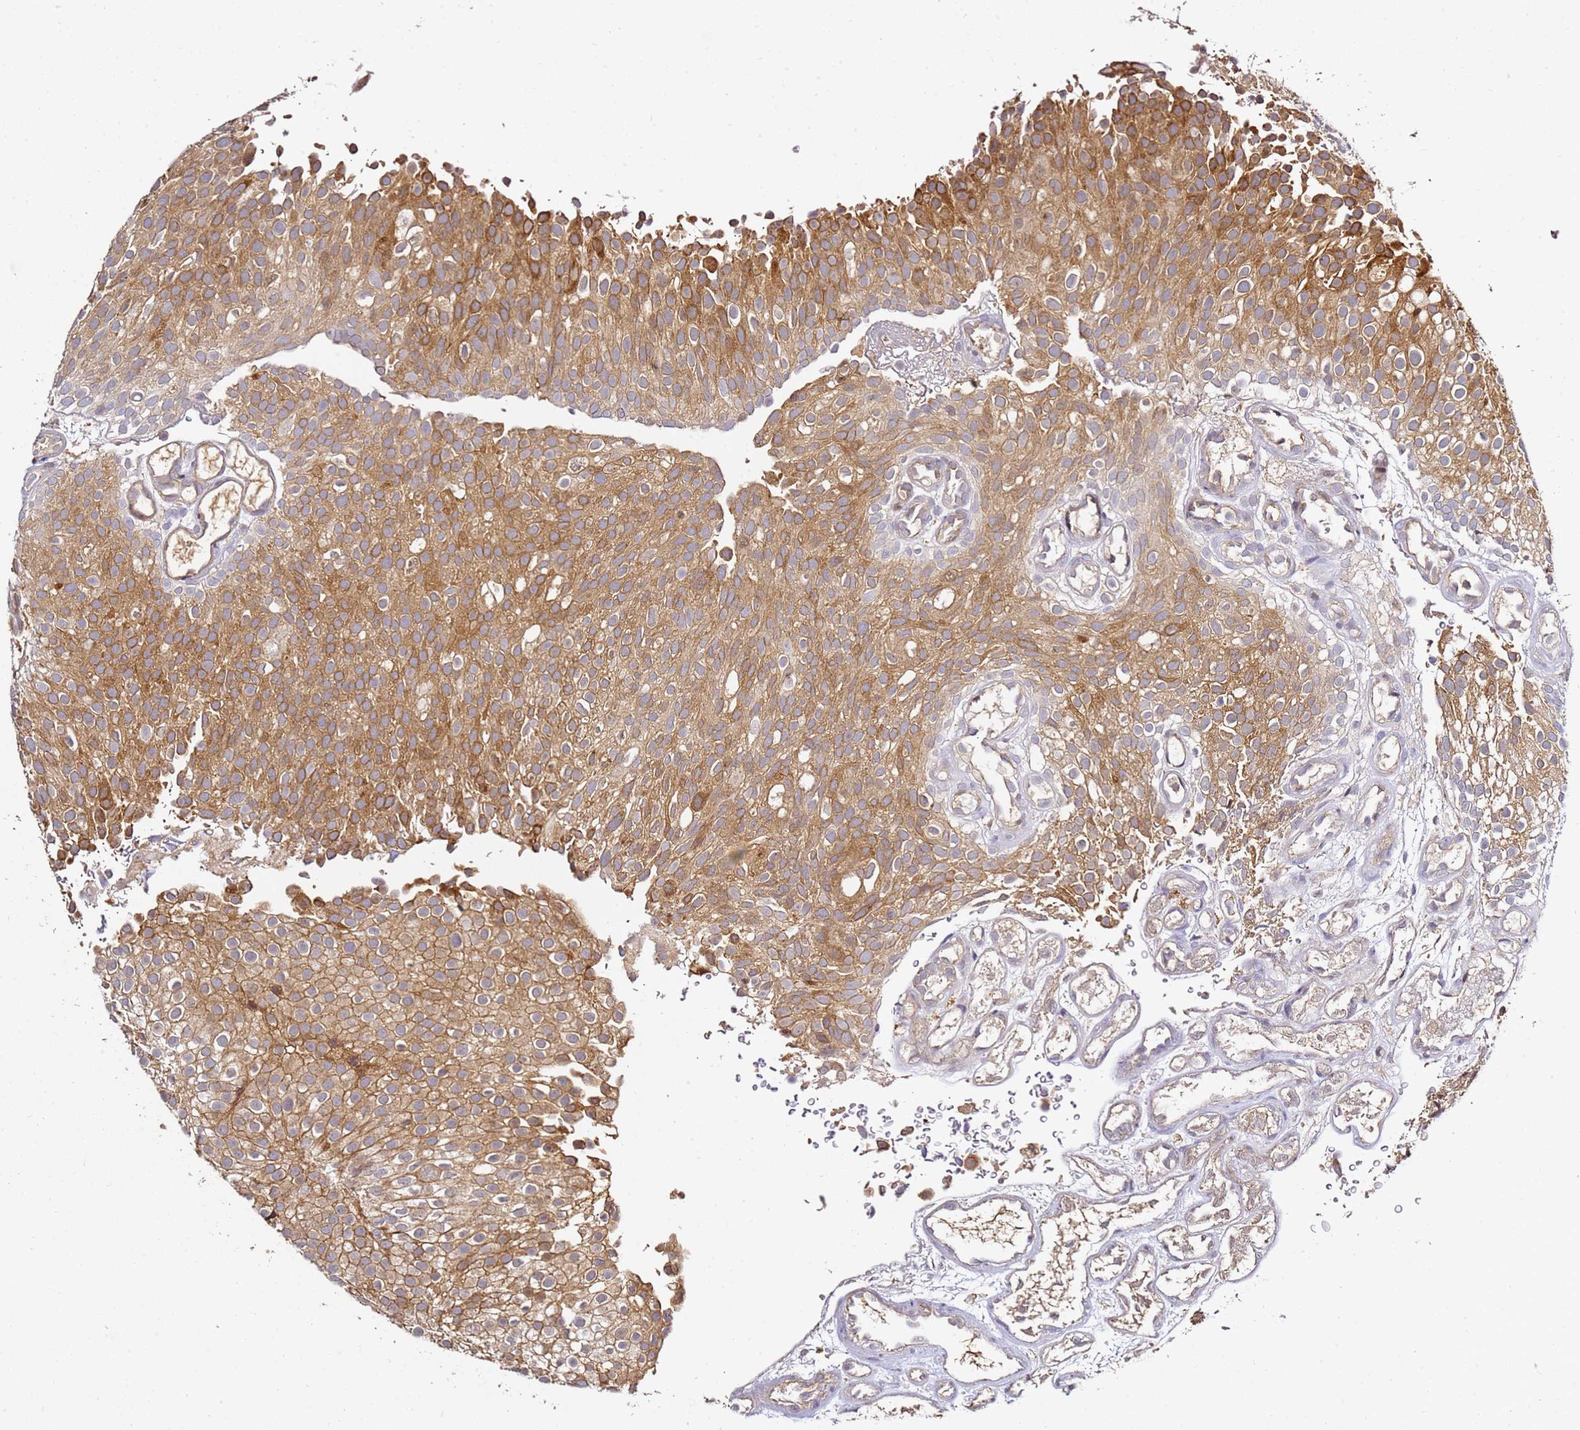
{"staining": {"intensity": "moderate", "quantity": ">75%", "location": "cytoplasmic/membranous"}, "tissue": "urothelial cancer", "cell_type": "Tumor cells", "image_type": "cancer", "snomed": [{"axis": "morphology", "description": "Urothelial carcinoma, Low grade"}, {"axis": "topography", "description": "Urinary bladder"}], "caption": "This image reveals urothelial cancer stained with immunohistochemistry to label a protein in brown. The cytoplasmic/membranous of tumor cells show moderate positivity for the protein. Nuclei are counter-stained blue.", "gene": "OSBPL2", "patient": {"sex": "male", "age": 78}}